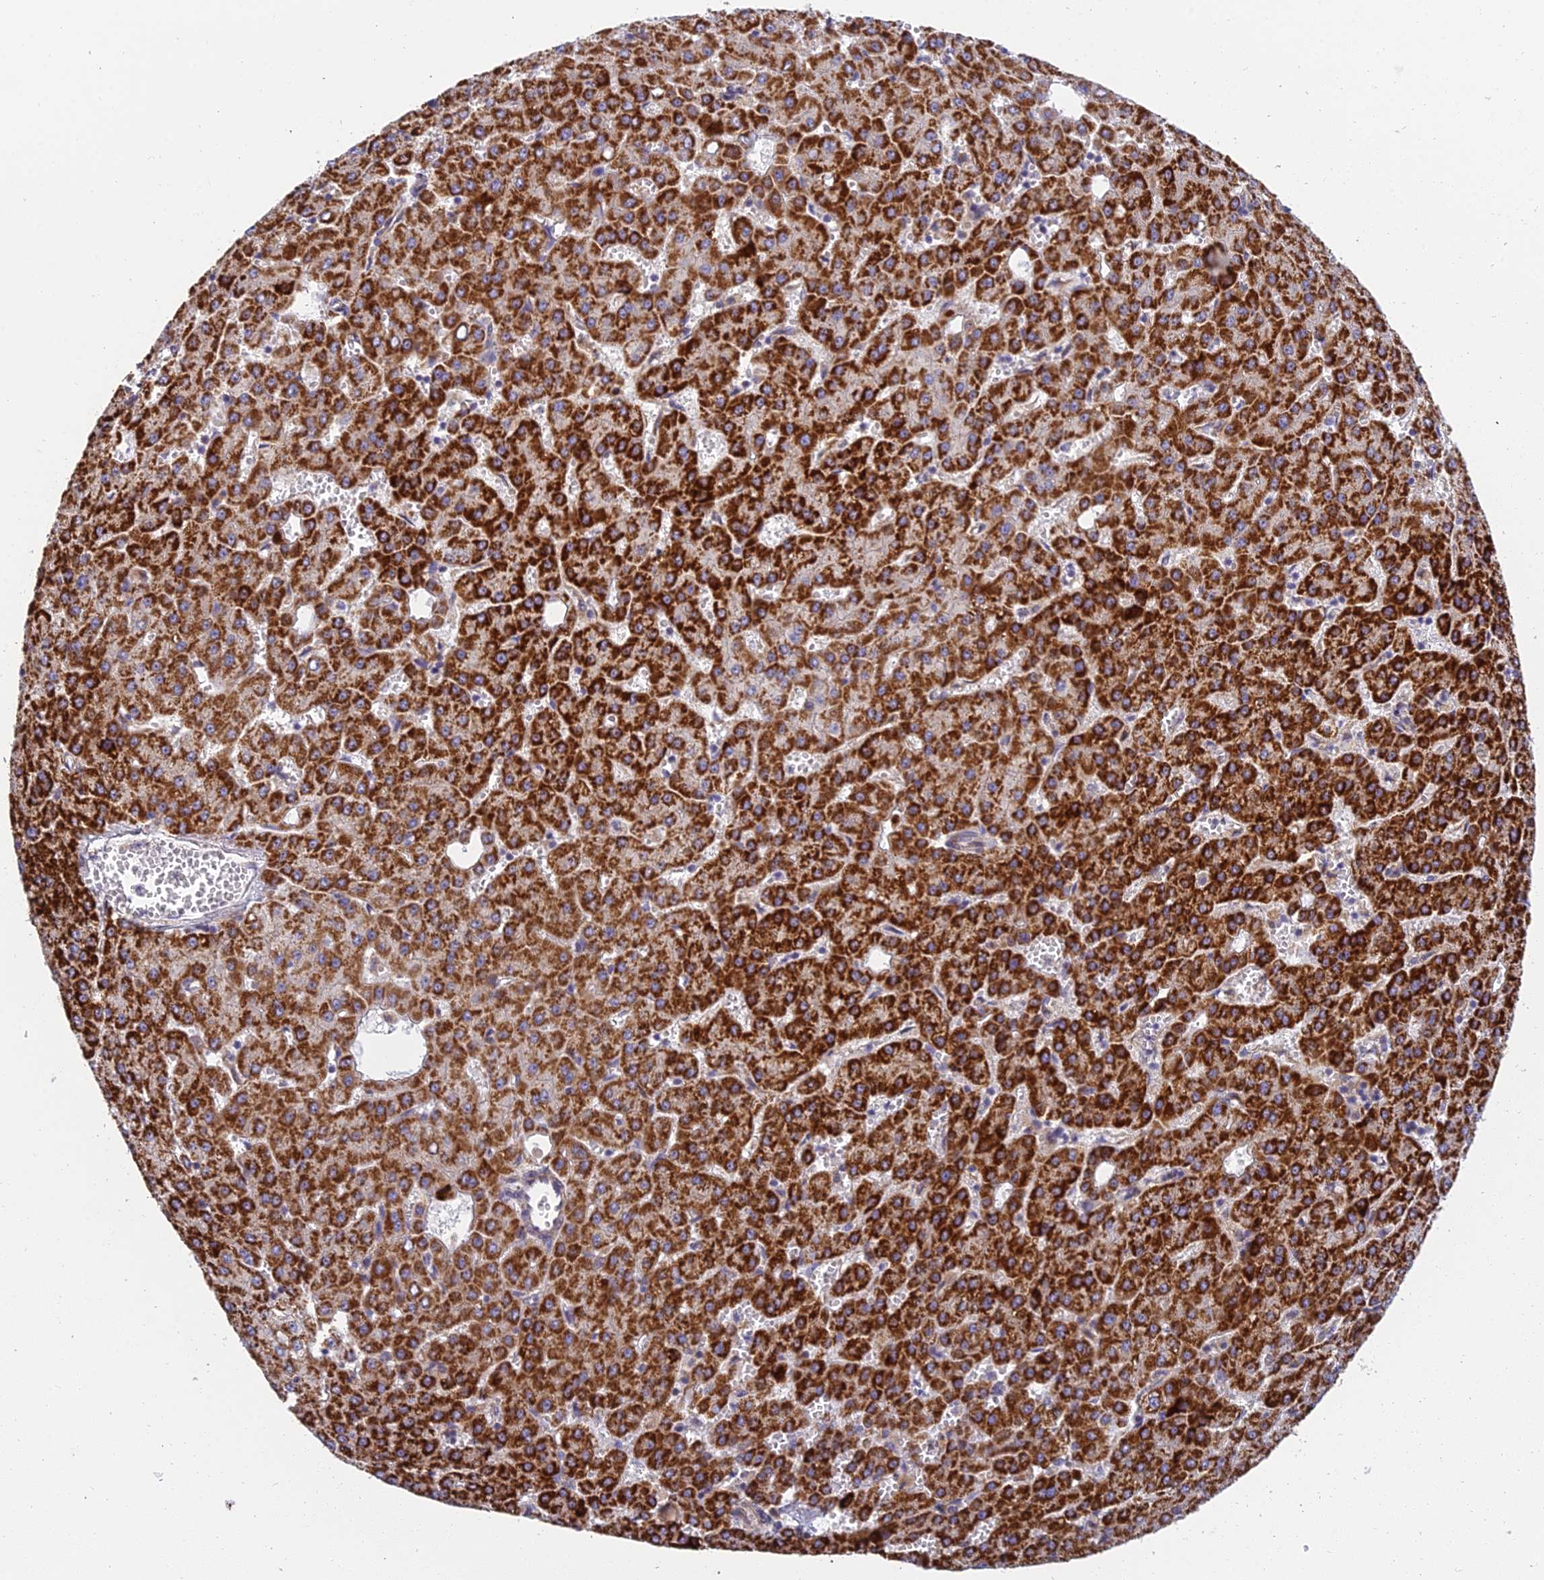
{"staining": {"intensity": "strong", "quantity": ">75%", "location": "cytoplasmic/membranous"}, "tissue": "liver cancer", "cell_type": "Tumor cells", "image_type": "cancer", "snomed": [{"axis": "morphology", "description": "Carcinoma, Hepatocellular, NOS"}, {"axis": "topography", "description": "Liver"}], "caption": "This micrograph shows IHC staining of human liver cancer (hepatocellular carcinoma), with high strong cytoplasmic/membranous positivity in approximately >75% of tumor cells.", "gene": "CLCN7", "patient": {"sex": "male", "age": 47}}